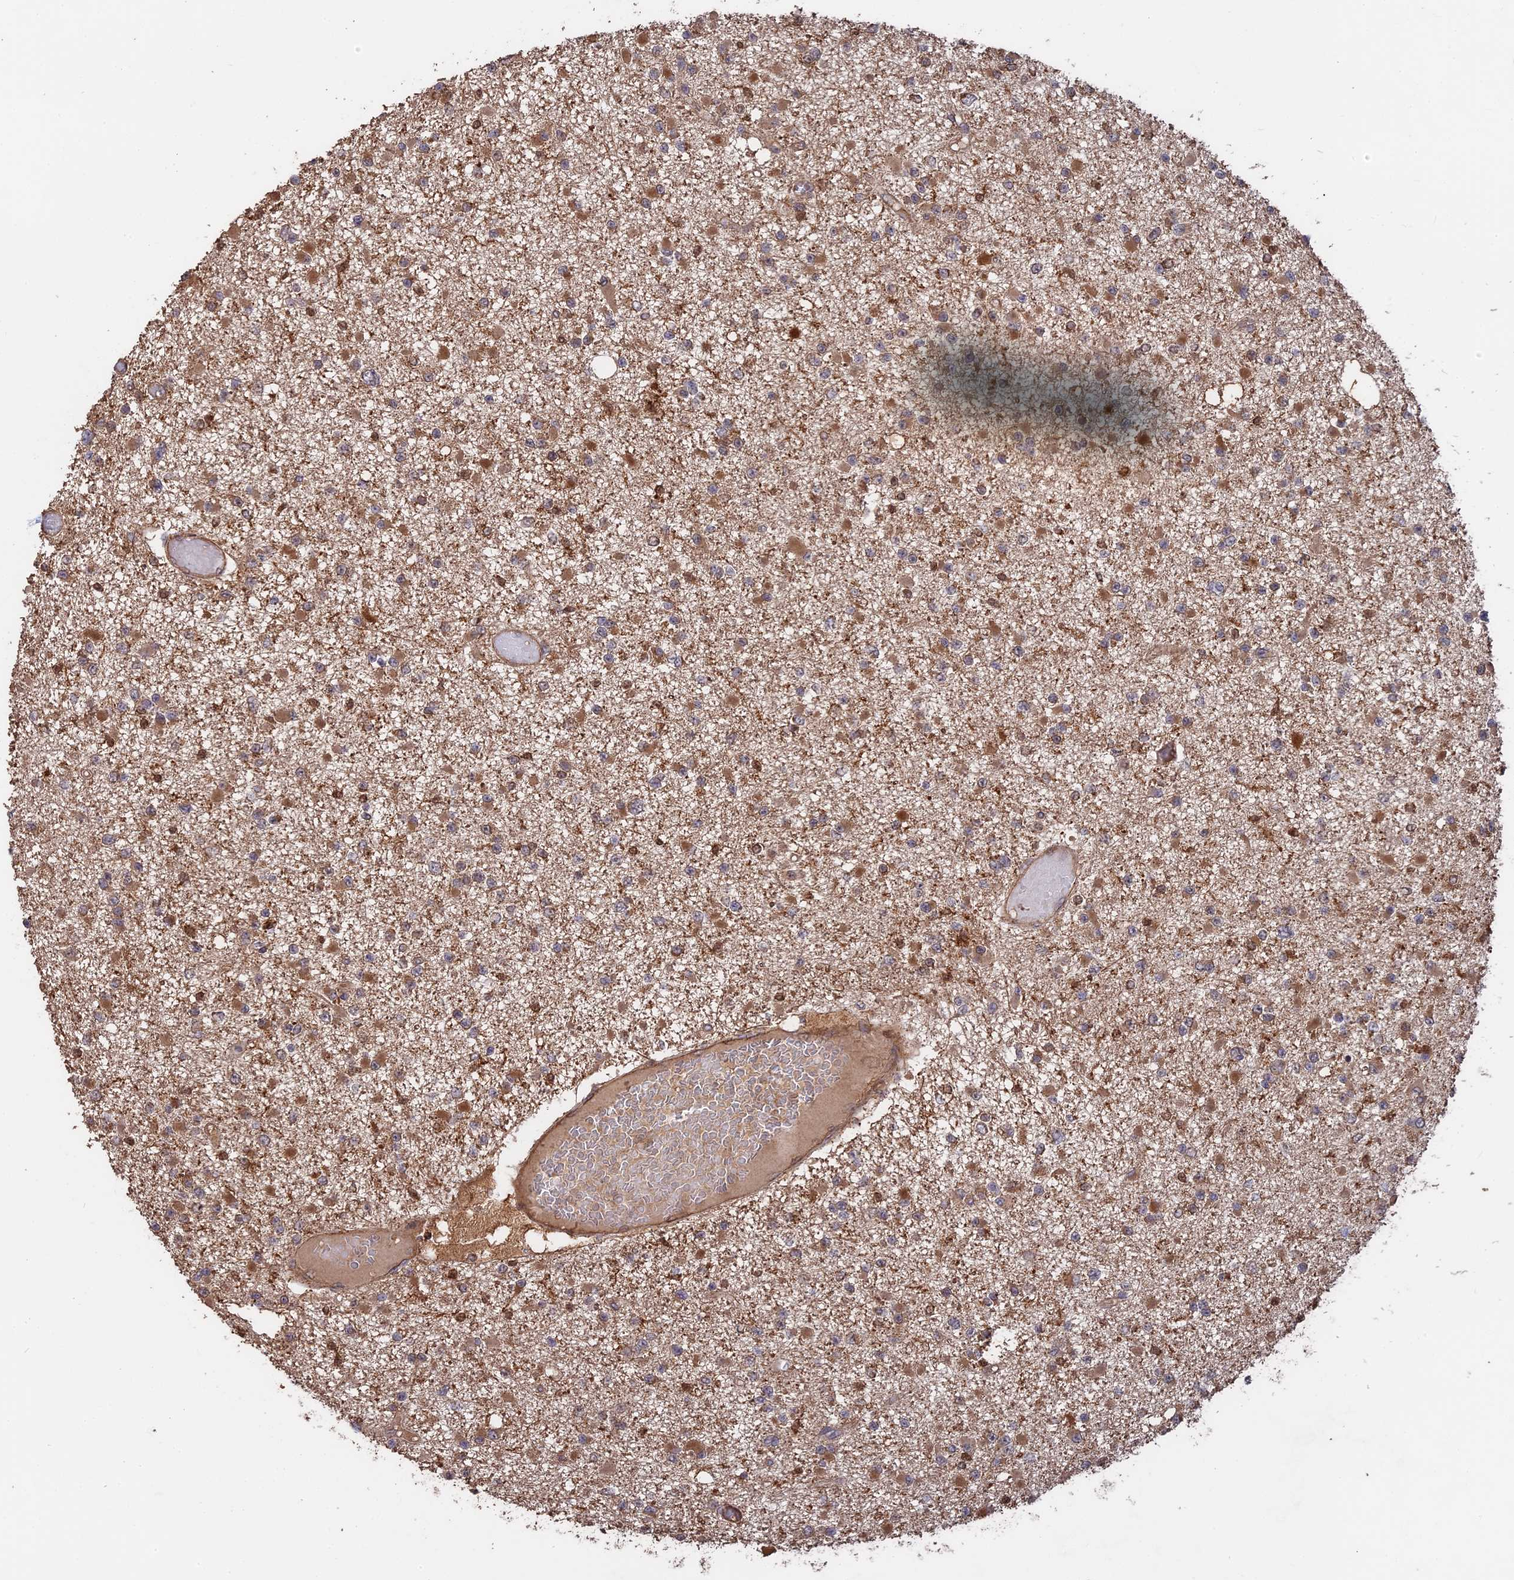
{"staining": {"intensity": "moderate", "quantity": "25%-75%", "location": "cytoplasmic/membranous"}, "tissue": "glioma", "cell_type": "Tumor cells", "image_type": "cancer", "snomed": [{"axis": "morphology", "description": "Glioma, malignant, Low grade"}, {"axis": "topography", "description": "Brain"}], "caption": "A brown stain highlights moderate cytoplasmic/membranous staining of a protein in human glioma tumor cells. (DAB (3,3'-diaminobenzidine) = brown stain, brightfield microscopy at high magnification).", "gene": "SAC3D1", "patient": {"sex": "female", "age": 22}}